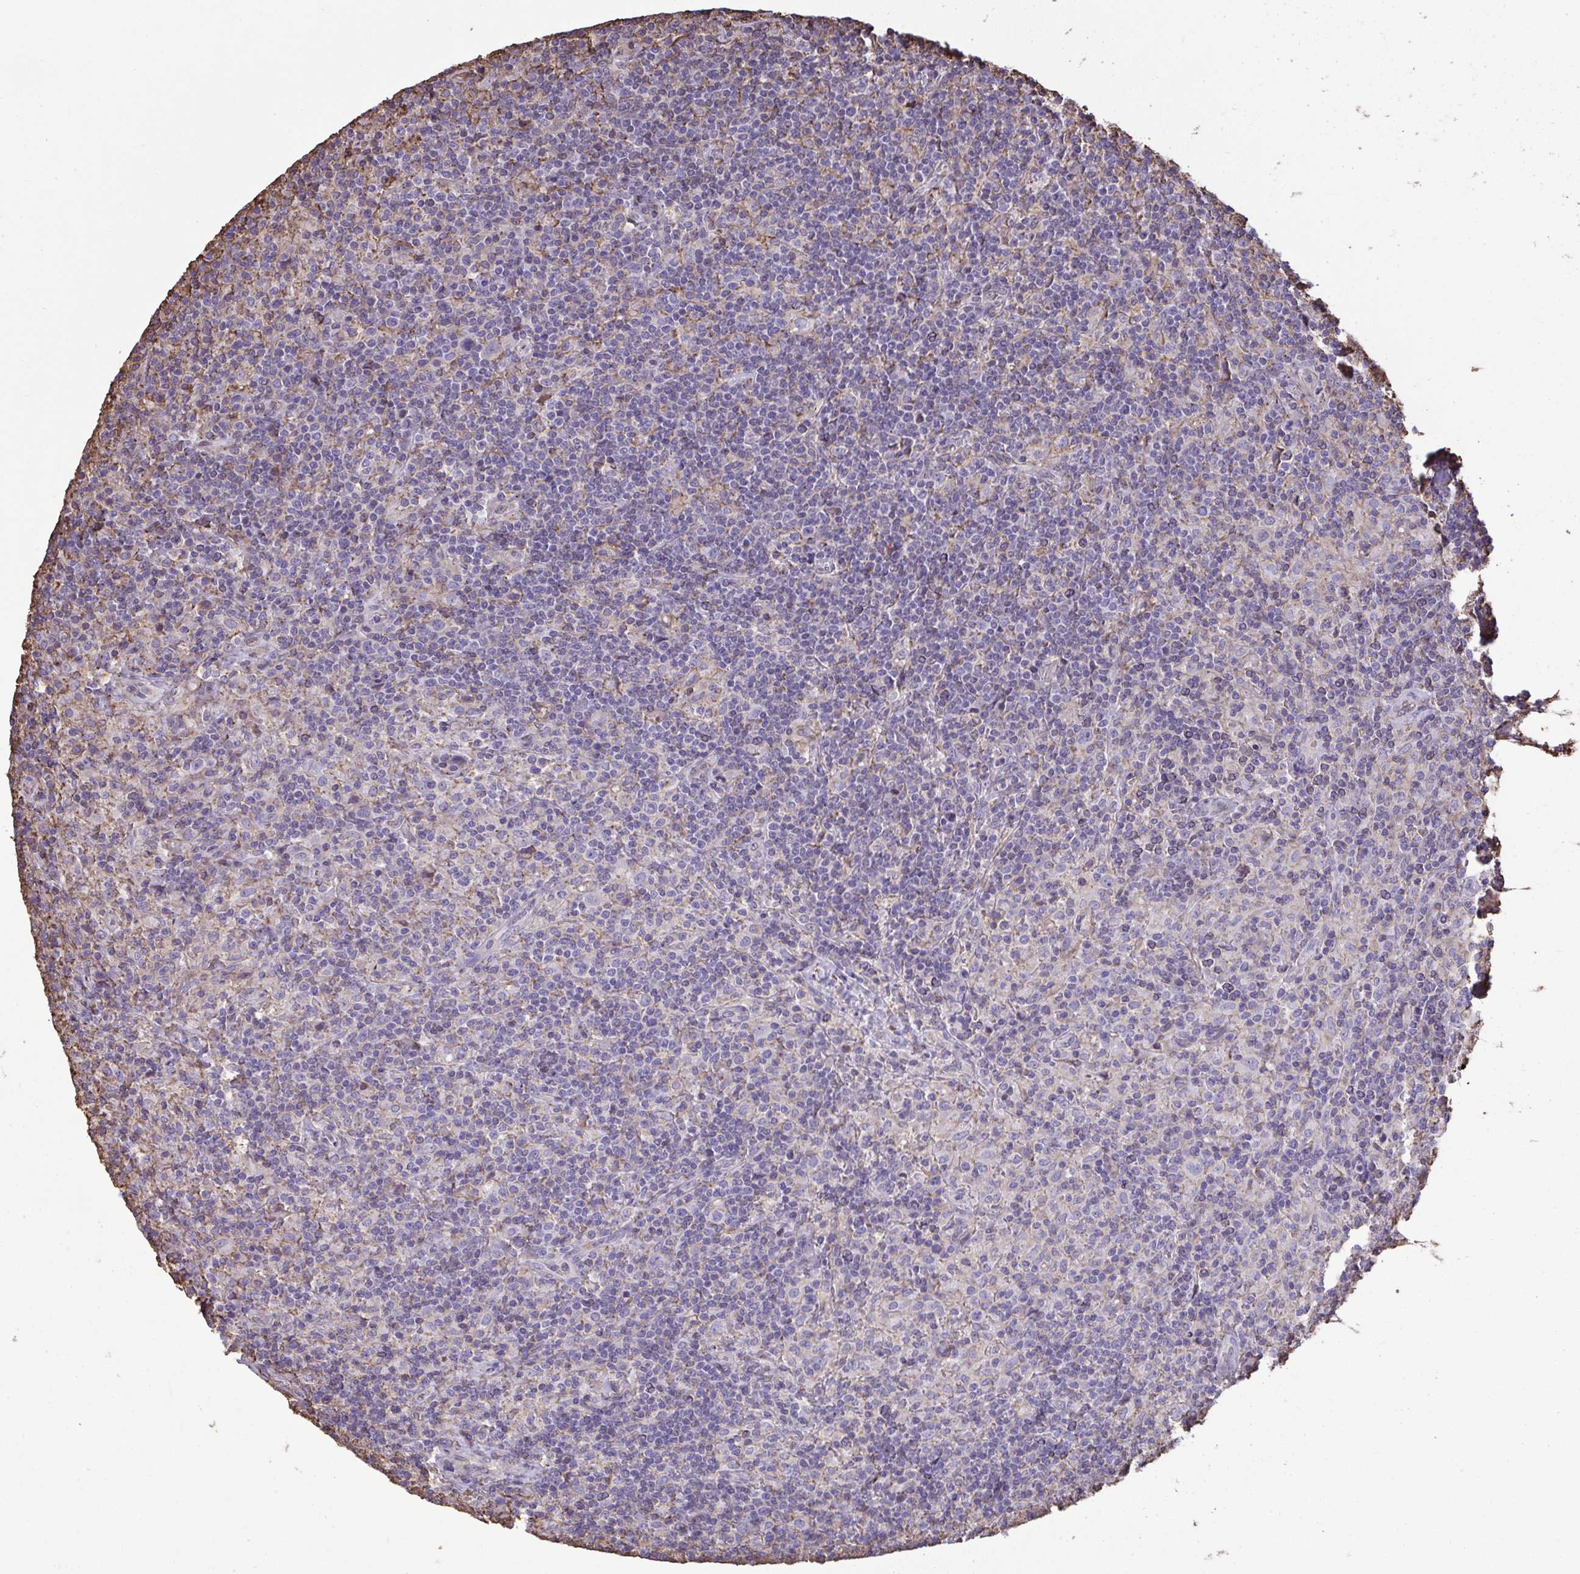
{"staining": {"intensity": "negative", "quantity": "none", "location": "none"}, "tissue": "lymphoma", "cell_type": "Tumor cells", "image_type": "cancer", "snomed": [{"axis": "morphology", "description": "Hodgkin's disease, NOS"}, {"axis": "topography", "description": "Lymph node"}], "caption": "Tumor cells are negative for protein expression in human Hodgkin's disease. (DAB (3,3'-diaminobenzidine) IHC with hematoxylin counter stain).", "gene": "ANXA5", "patient": {"sex": "male", "age": 70}}